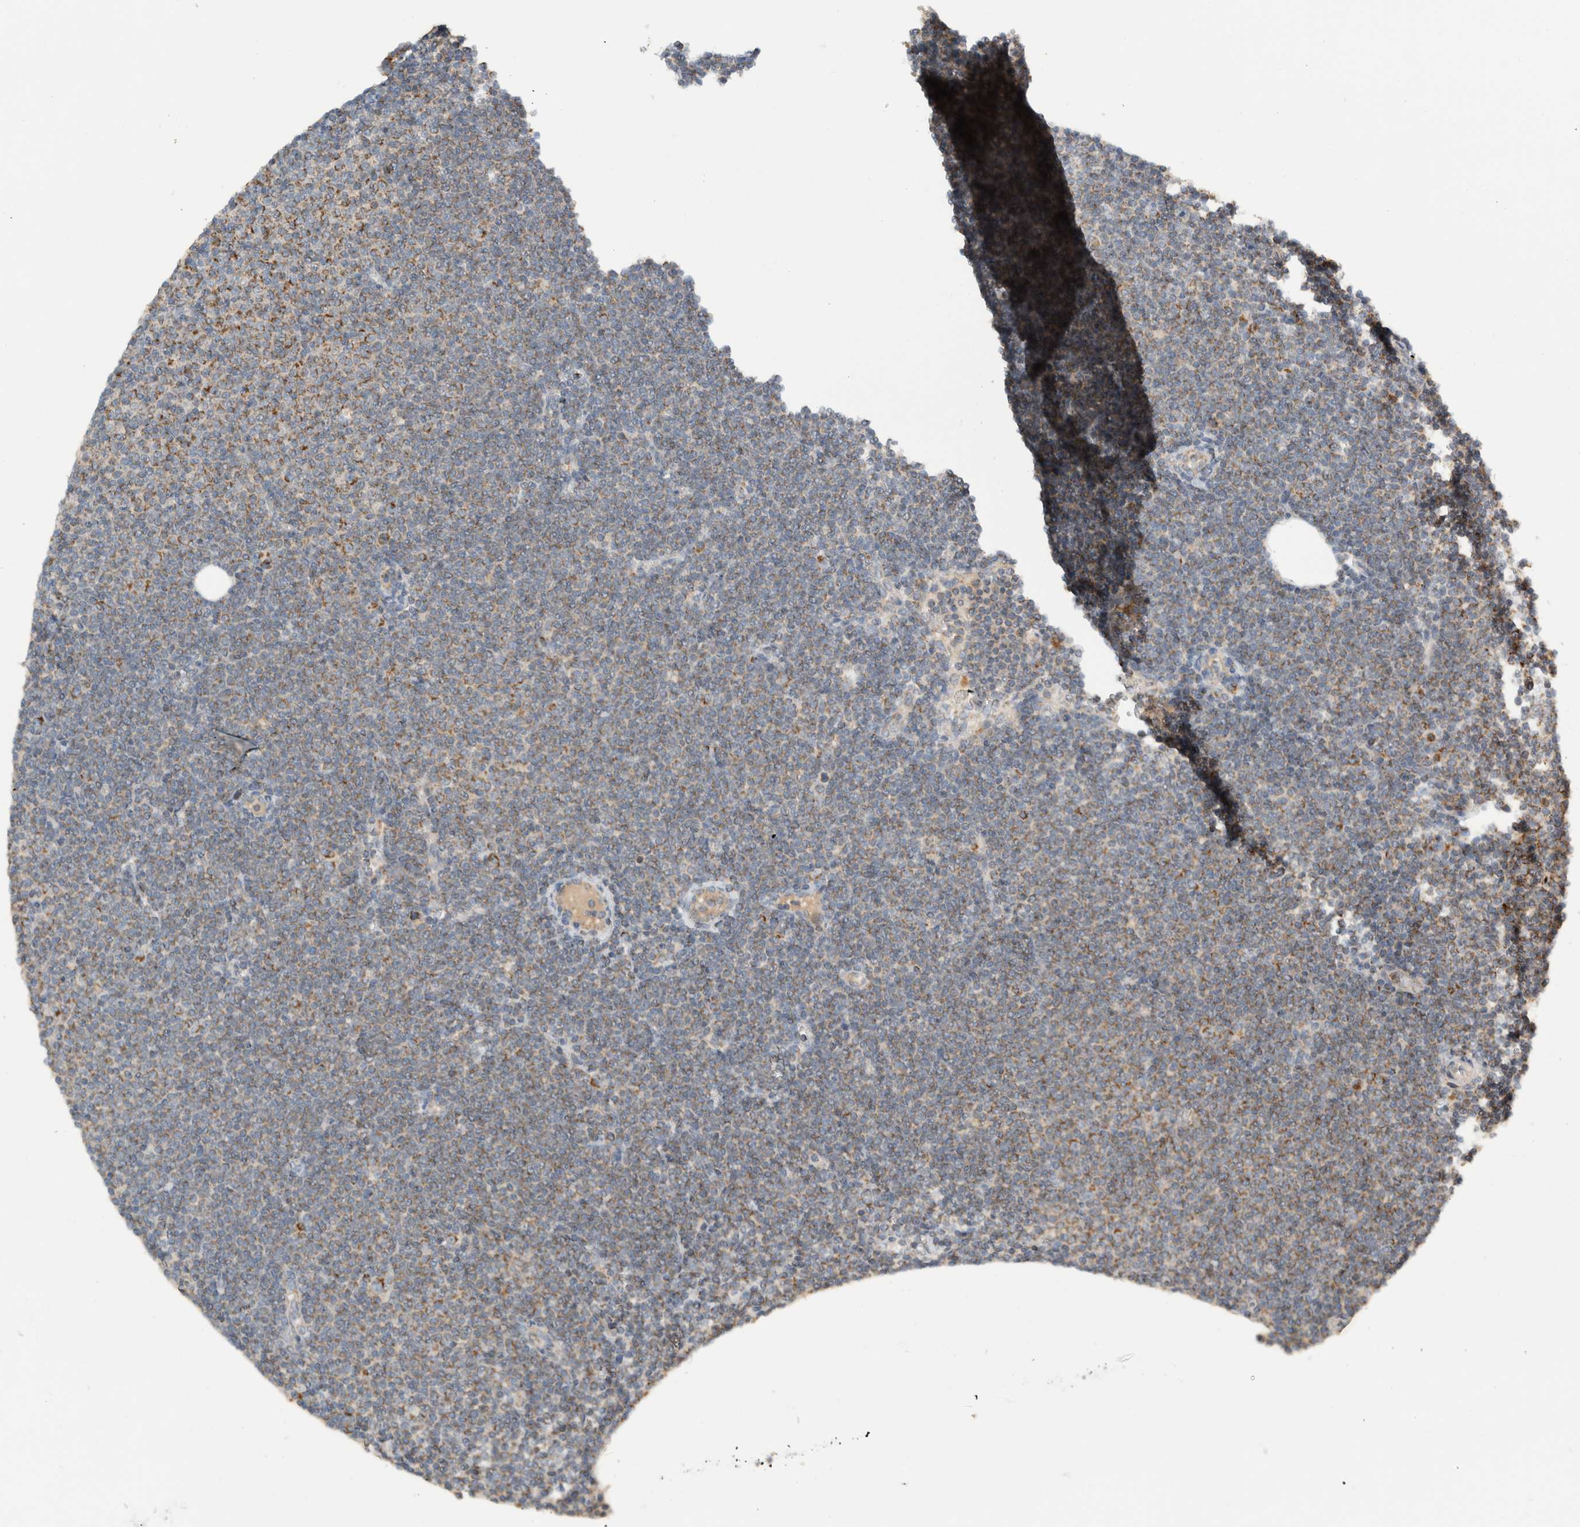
{"staining": {"intensity": "moderate", "quantity": "25%-75%", "location": "cytoplasmic/membranous"}, "tissue": "lymphoma", "cell_type": "Tumor cells", "image_type": "cancer", "snomed": [{"axis": "morphology", "description": "Malignant lymphoma, non-Hodgkin's type, Low grade"}, {"axis": "topography", "description": "Lymph node"}], "caption": "Immunohistochemistry (IHC) photomicrograph of human lymphoma stained for a protein (brown), which reveals medium levels of moderate cytoplasmic/membranous positivity in about 25%-75% of tumor cells.", "gene": "AMPD1", "patient": {"sex": "female", "age": 53}}